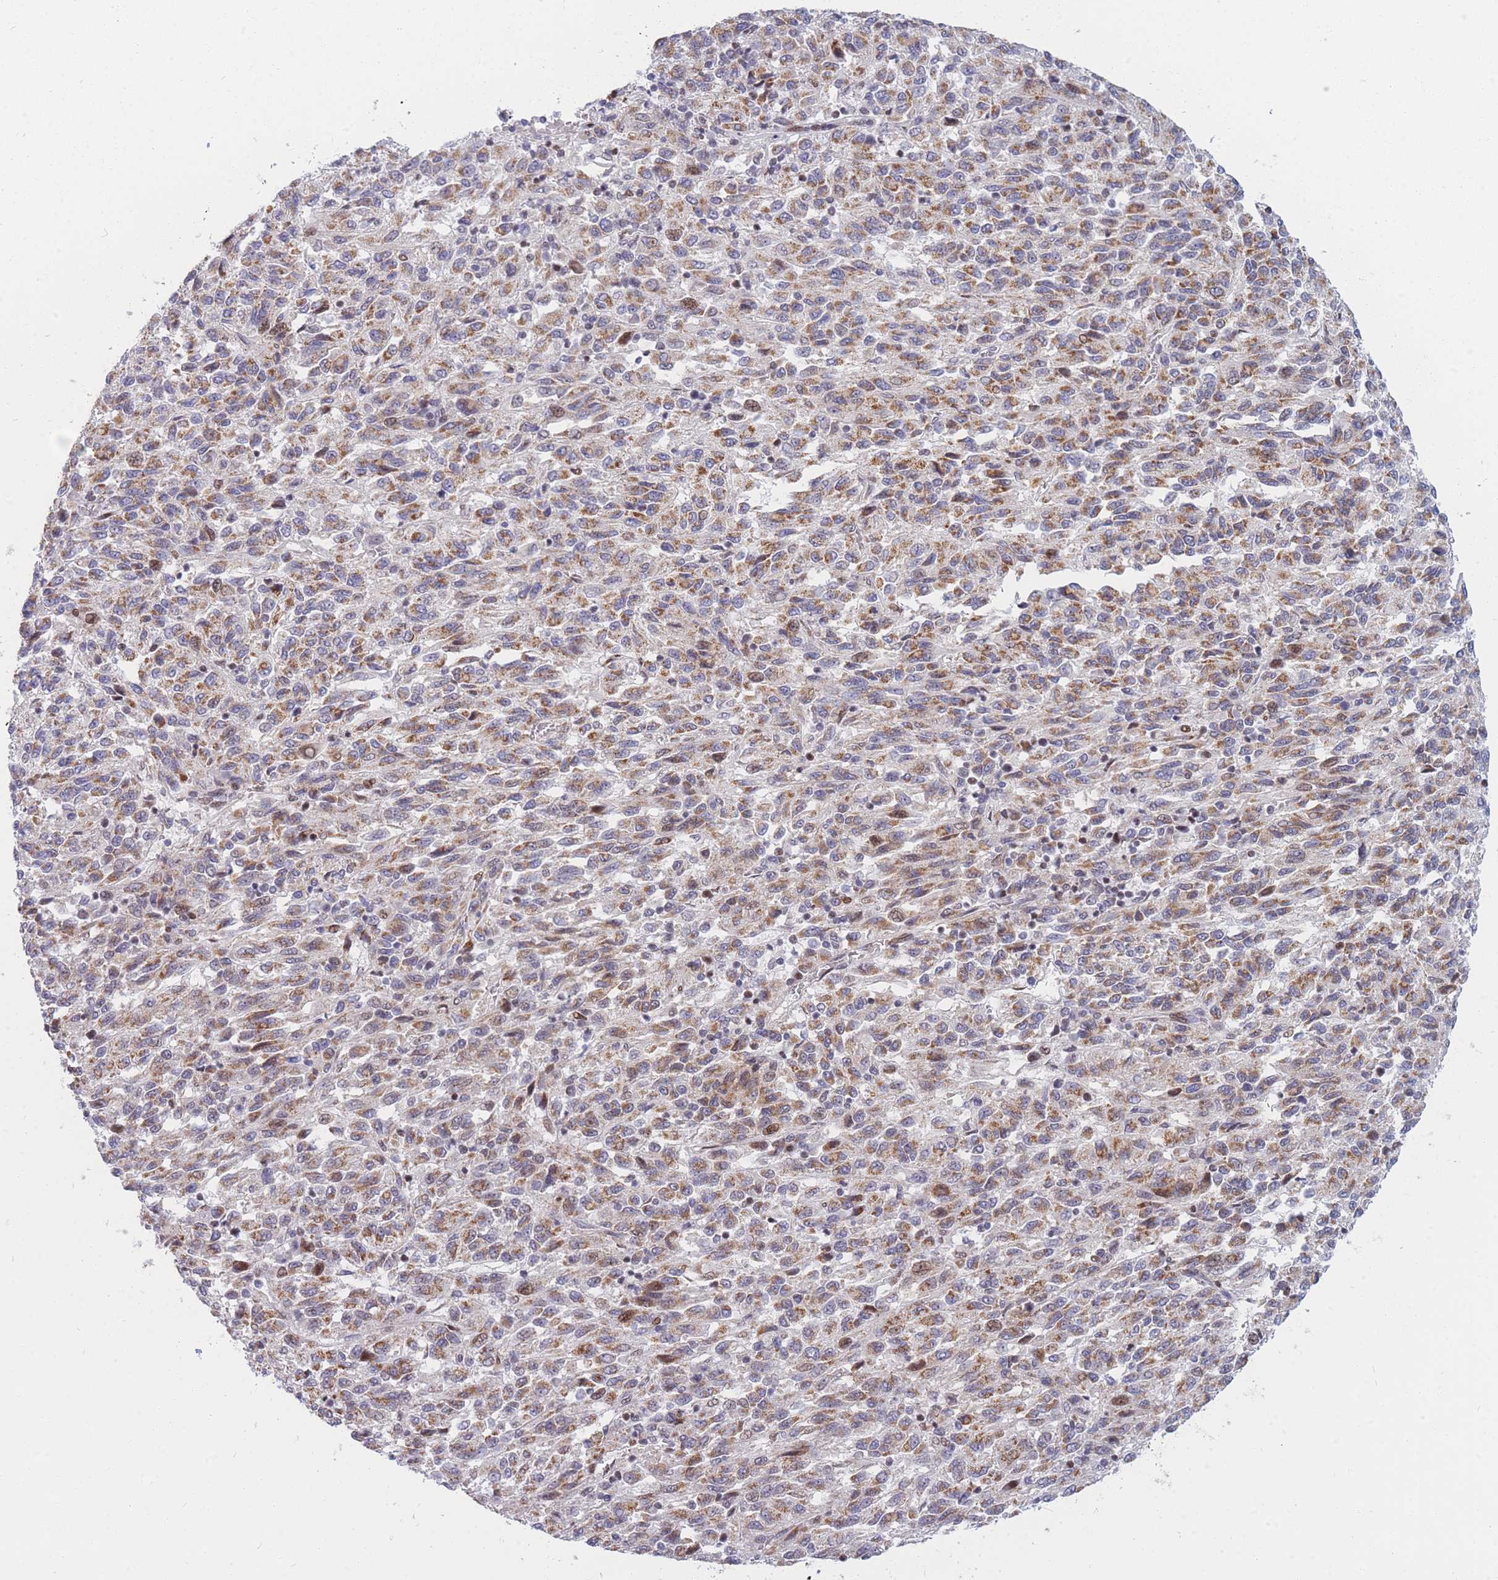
{"staining": {"intensity": "moderate", "quantity": ">75%", "location": "cytoplasmic/membranous"}, "tissue": "melanoma", "cell_type": "Tumor cells", "image_type": "cancer", "snomed": [{"axis": "morphology", "description": "Malignant melanoma, Metastatic site"}, {"axis": "topography", "description": "Lung"}], "caption": "Protein staining displays moderate cytoplasmic/membranous positivity in approximately >75% of tumor cells in melanoma. (Stains: DAB (3,3'-diaminobenzidine) in brown, nuclei in blue, Microscopy: brightfield microscopy at high magnification).", "gene": "MOB4", "patient": {"sex": "male", "age": 64}}